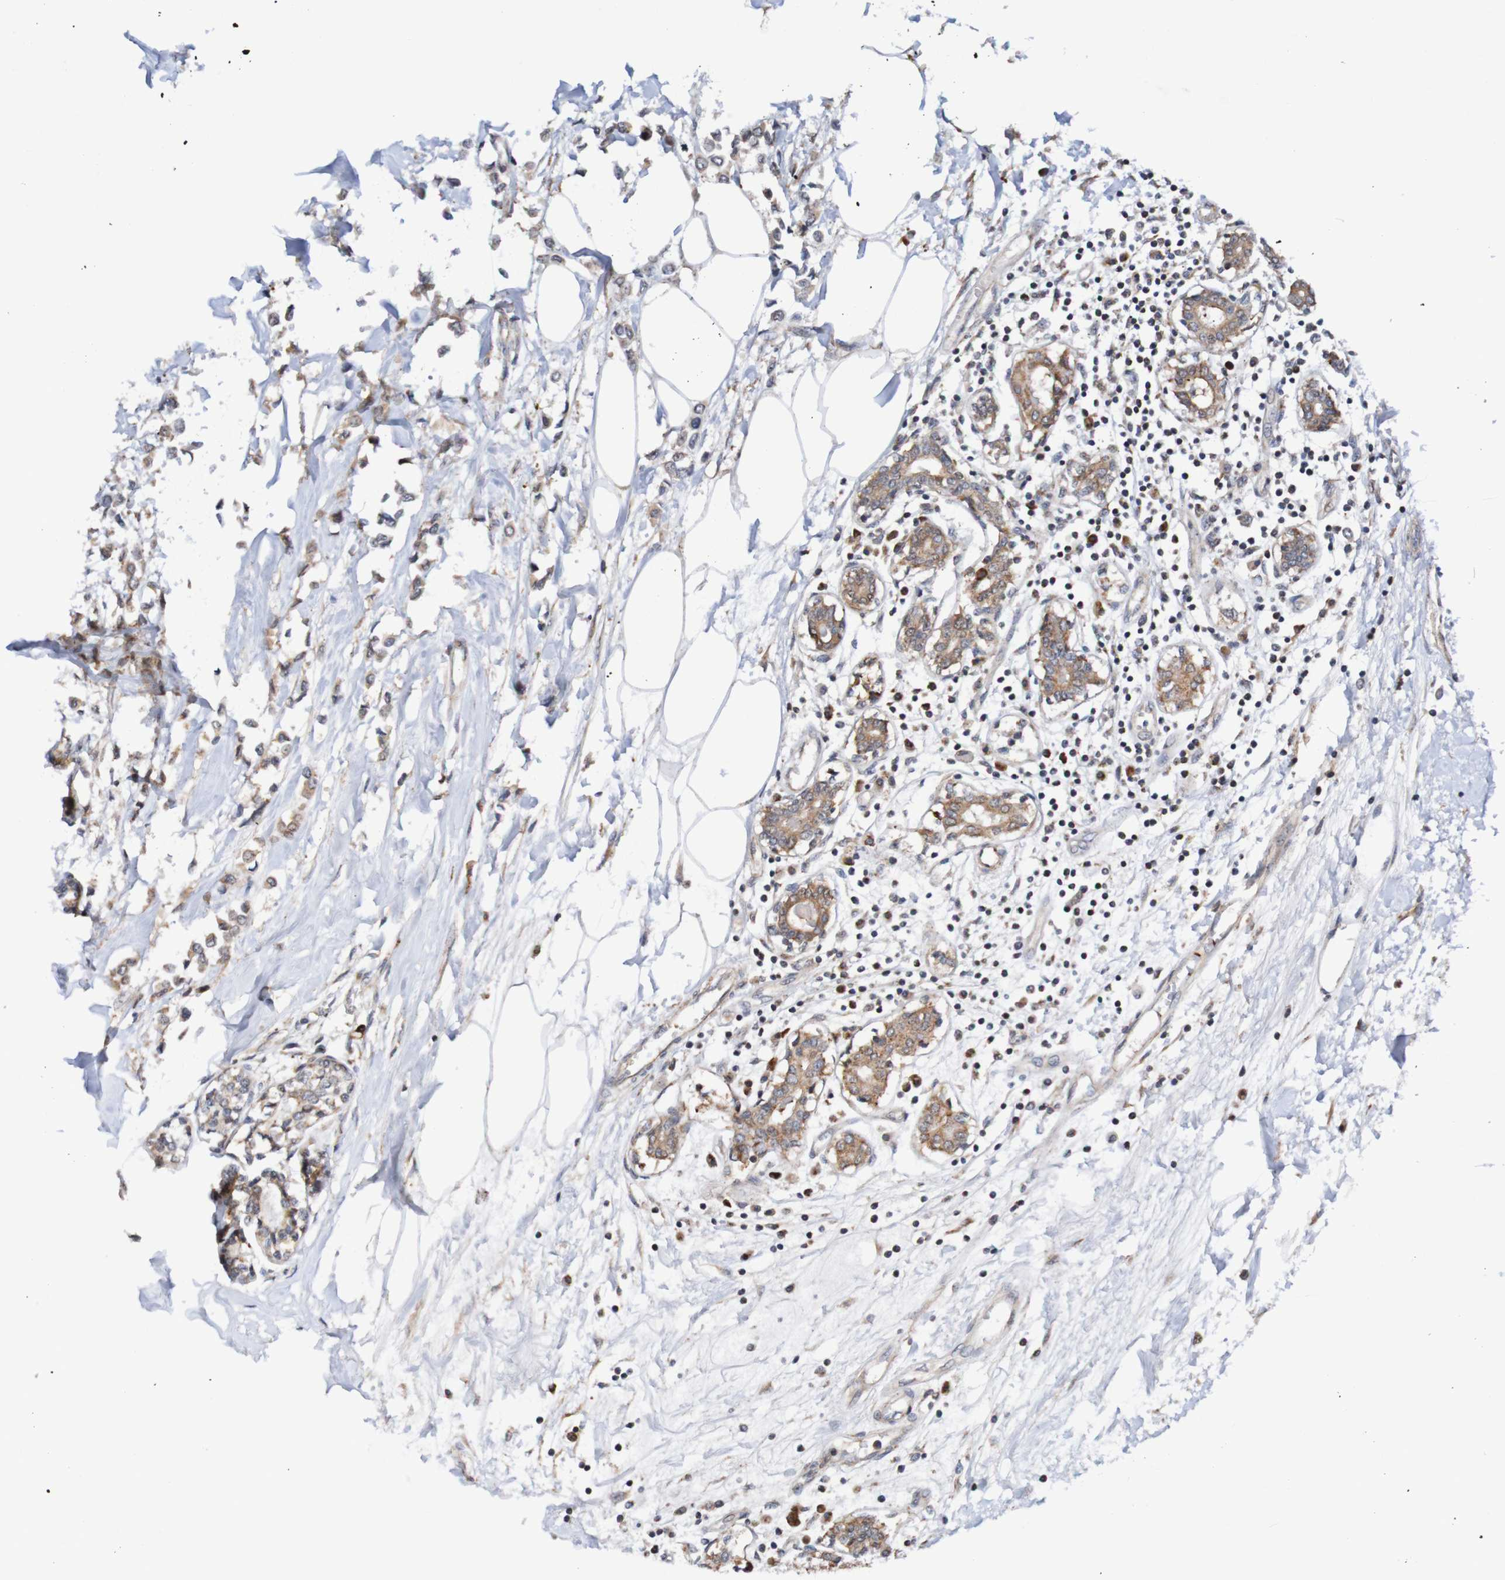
{"staining": {"intensity": "moderate", "quantity": ">75%", "location": "cytoplasmic/membranous"}, "tissue": "breast cancer", "cell_type": "Tumor cells", "image_type": "cancer", "snomed": [{"axis": "morphology", "description": "Lobular carcinoma"}, {"axis": "topography", "description": "Breast"}], "caption": "Human breast cancer (lobular carcinoma) stained for a protein (brown) displays moderate cytoplasmic/membranous positive staining in about >75% of tumor cells.", "gene": "AXIN1", "patient": {"sex": "female", "age": 51}}